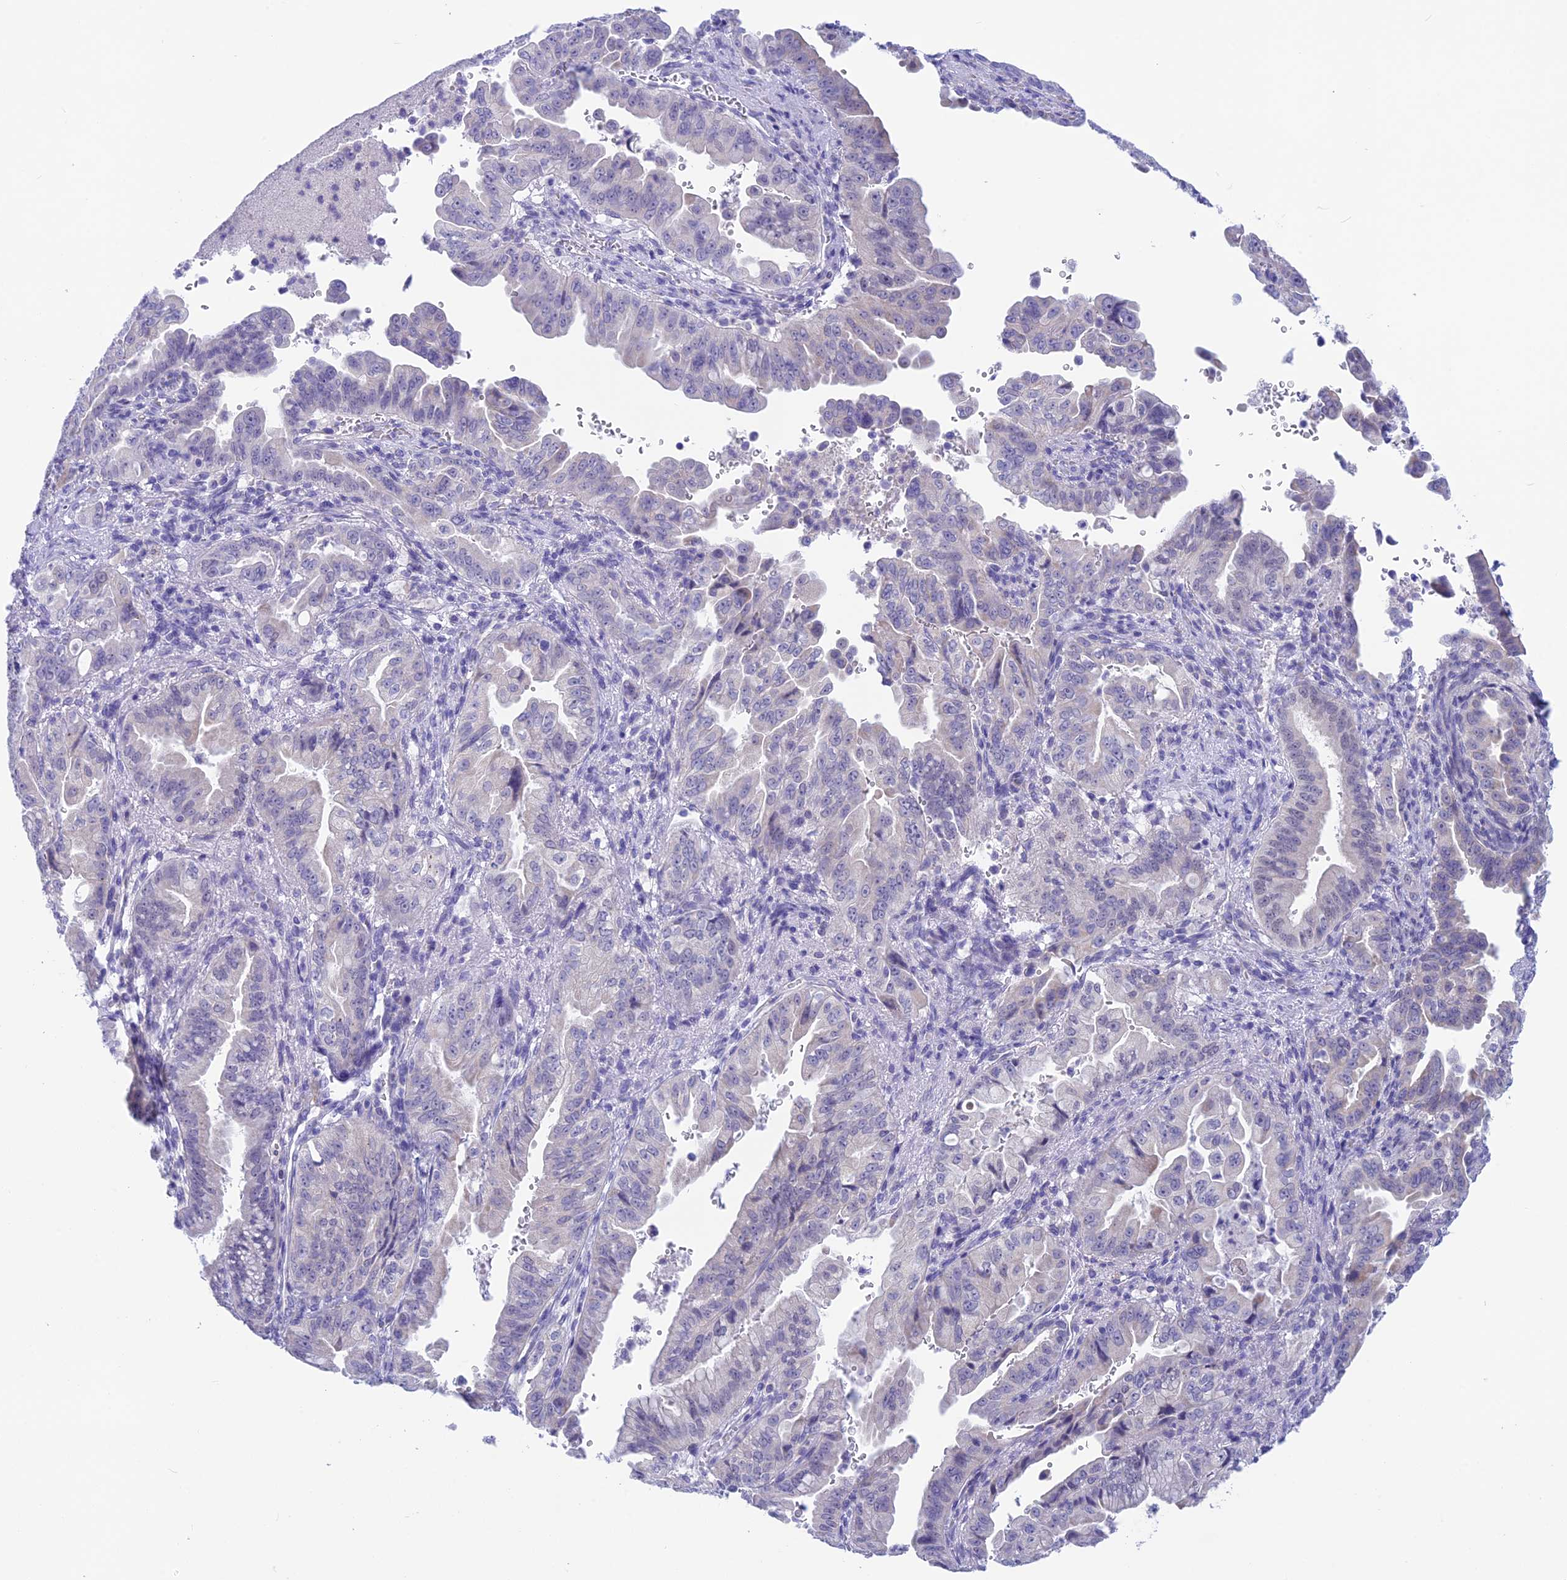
{"staining": {"intensity": "negative", "quantity": "none", "location": "none"}, "tissue": "pancreatic cancer", "cell_type": "Tumor cells", "image_type": "cancer", "snomed": [{"axis": "morphology", "description": "Adenocarcinoma, NOS"}, {"axis": "topography", "description": "Pancreas"}], "caption": "DAB immunohistochemical staining of human pancreatic cancer (adenocarcinoma) shows no significant staining in tumor cells.", "gene": "SNTN", "patient": {"sex": "male", "age": 70}}